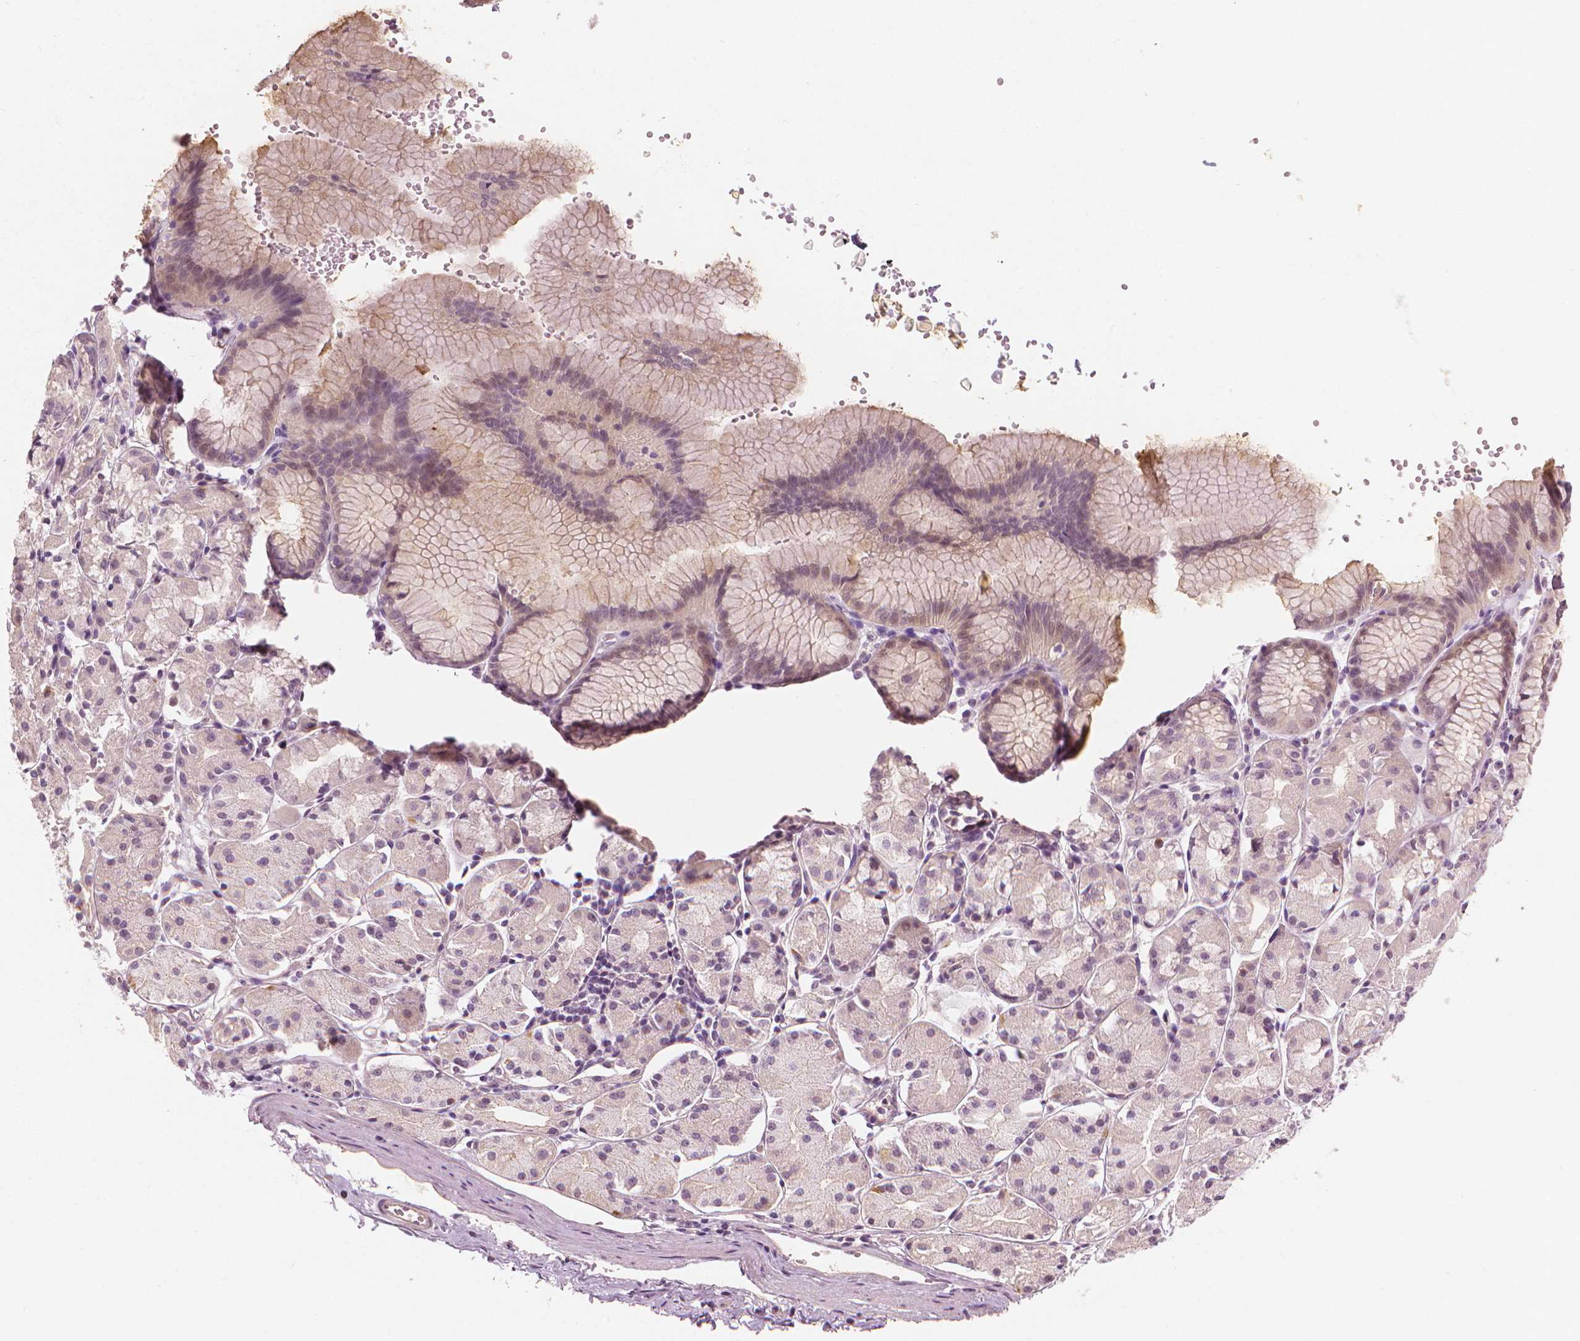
{"staining": {"intensity": "weak", "quantity": "25%-75%", "location": "cytoplasmic/membranous"}, "tissue": "stomach", "cell_type": "Glandular cells", "image_type": "normal", "snomed": [{"axis": "morphology", "description": "Normal tissue, NOS"}, {"axis": "topography", "description": "Stomach, upper"}], "caption": "Glandular cells reveal low levels of weak cytoplasmic/membranous positivity in about 25%-75% of cells in unremarkable human stomach. Ihc stains the protein in brown and the nuclei are stained blue.", "gene": "SAXO2", "patient": {"sex": "male", "age": 47}}